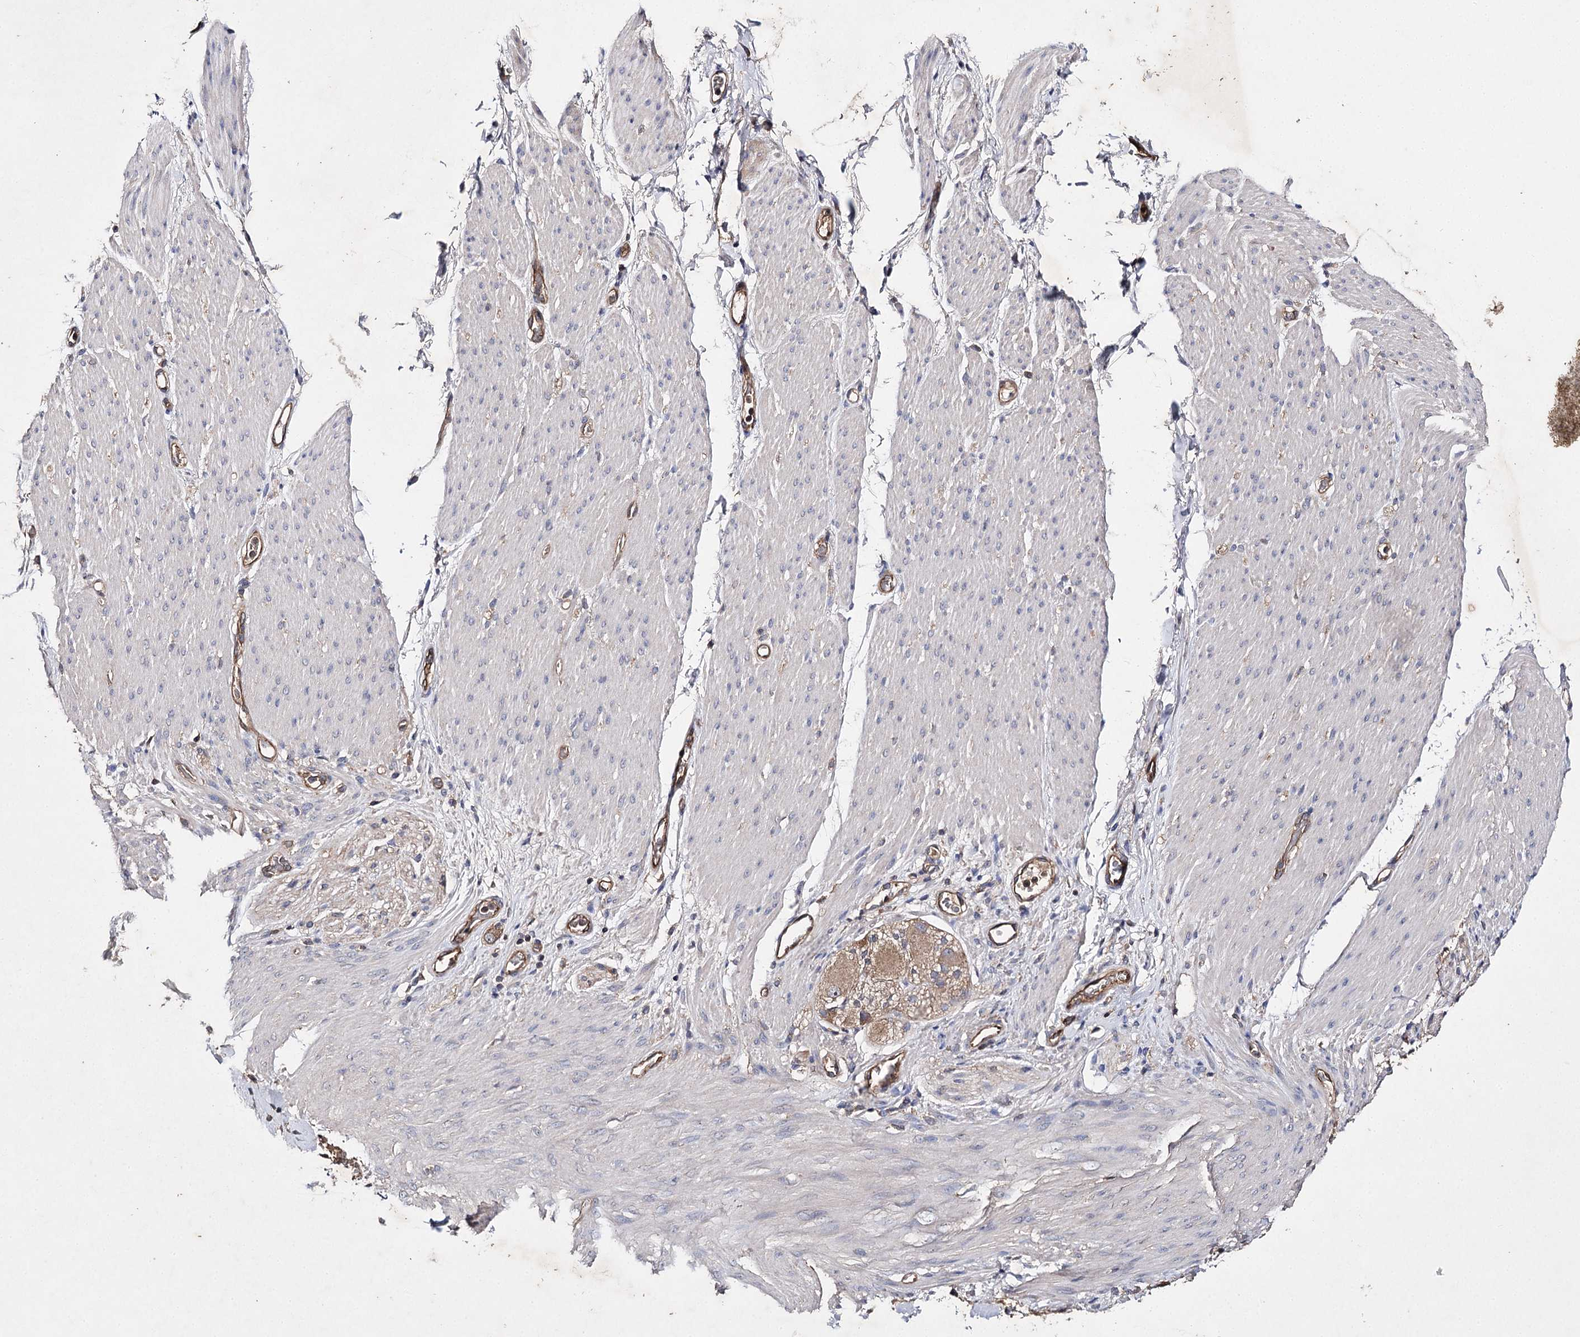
{"staining": {"intensity": "weak", "quantity": "25%-75%", "location": "cytoplasmic/membranous"}, "tissue": "adipose tissue", "cell_type": "Adipocytes", "image_type": "normal", "snomed": [{"axis": "morphology", "description": "Normal tissue, NOS"}, {"axis": "topography", "description": "Colon"}, {"axis": "topography", "description": "Peripheral nerve tissue"}], "caption": "About 25%-75% of adipocytes in benign human adipose tissue display weak cytoplasmic/membranous protein positivity as visualized by brown immunohistochemical staining.", "gene": "BCR", "patient": {"sex": "female", "age": 61}}